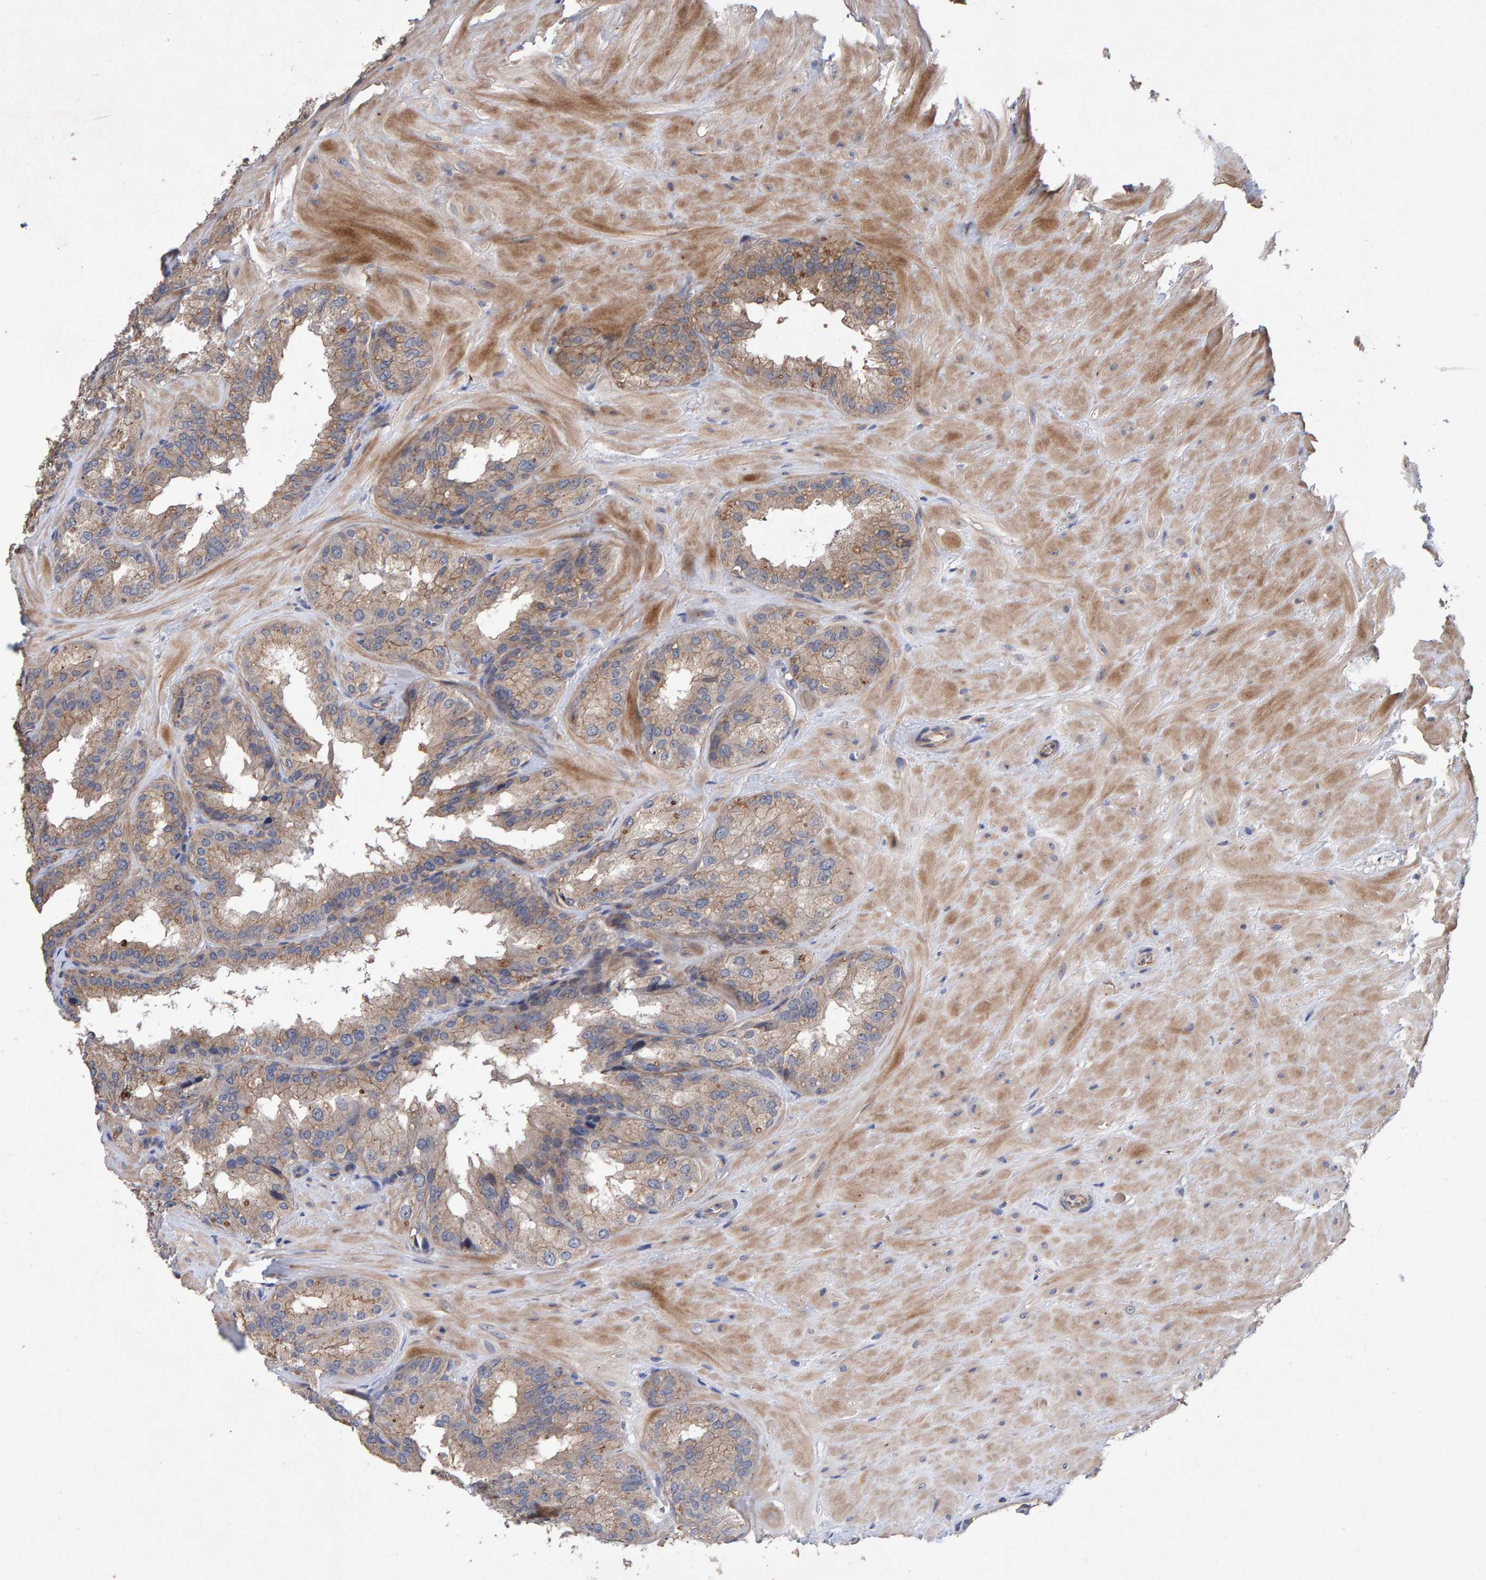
{"staining": {"intensity": "weak", "quantity": ">75%", "location": "cytoplasmic/membranous"}, "tissue": "seminal vesicle", "cell_type": "Glandular cells", "image_type": "normal", "snomed": [{"axis": "morphology", "description": "Normal tissue, NOS"}, {"axis": "topography", "description": "Prostate"}, {"axis": "topography", "description": "Seminal veicle"}], "caption": "Approximately >75% of glandular cells in benign seminal vesicle show weak cytoplasmic/membranous protein positivity as visualized by brown immunohistochemical staining.", "gene": "EFR3A", "patient": {"sex": "male", "age": 51}}